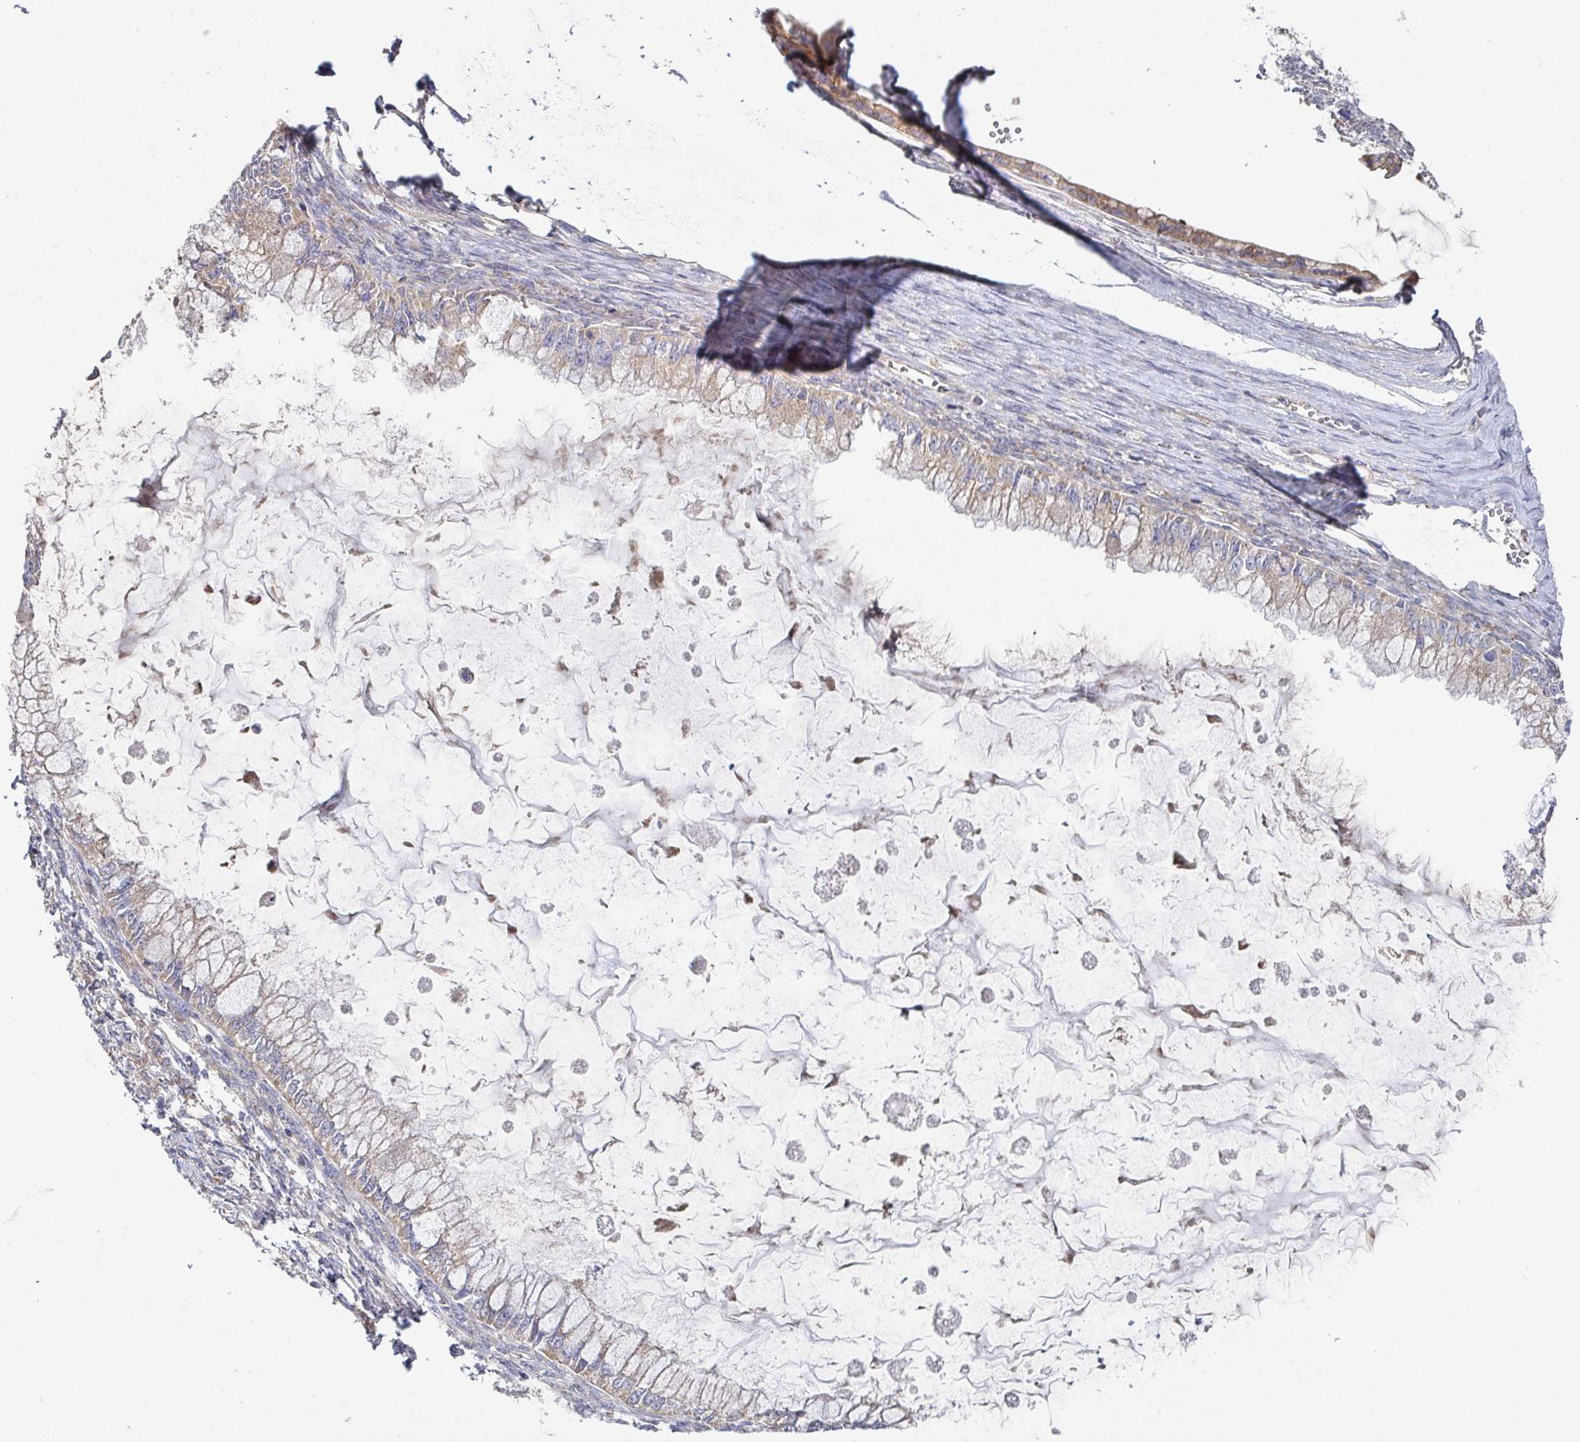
{"staining": {"intensity": "weak", "quantity": ">75%", "location": "cytoplasmic/membranous"}, "tissue": "ovarian cancer", "cell_type": "Tumor cells", "image_type": "cancer", "snomed": [{"axis": "morphology", "description": "Cystadenocarcinoma, mucinous, NOS"}, {"axis": "topography", "description": "Ovary"}], "caption": "DAB (3,3'-diaminobenzidine) immunohistochemical staining of human mucinous cystadenocarcinoma (ovarian) reveals weak cytoplasmic/membranous protein staining in approximately >75% of tumor cells. Ihc stains the protein in brown and the nuclei are stained blue.", "gene": "IRAK2", "patient": {"sex": "female", "age": 34}}